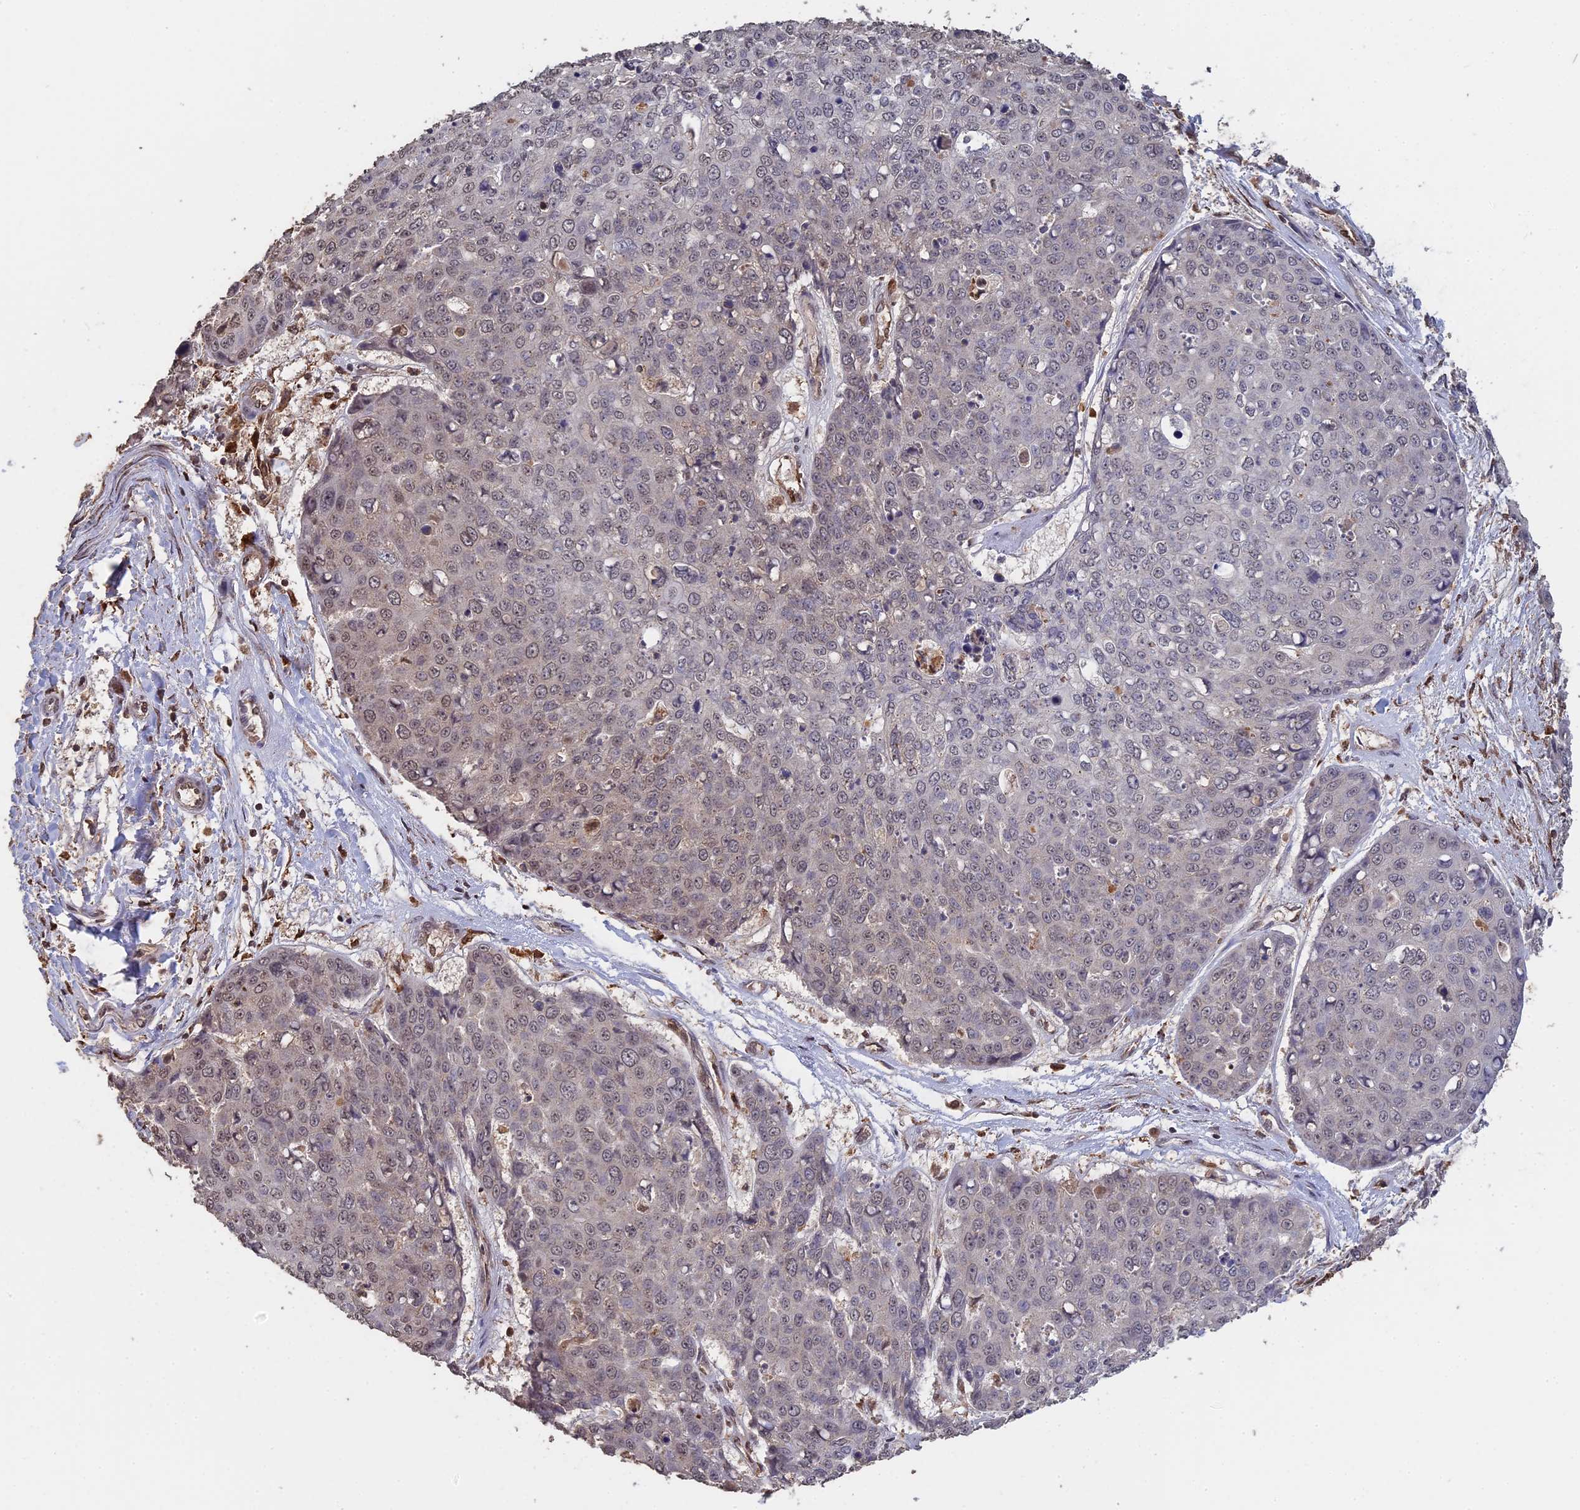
{"staining": {"intensity": "weak", "quantity": "<25%", "location": "nuclear"}, "tissue": "skin cancer", "cell_type": "Tumor cells", "image_type": "cancer", "snomed": [{"axis": "morphology", "description": "Squamous cell carcinoma, NOS"}, {"axis": "topography", "description": "Skin"}], "caption": "High magnification brightfield microscopy of skin cancer (squamous cell carcinoma) stained with DAB (3,3'-diaminobenzidine) (brown) and counterstained with hematoxylin (blue): tumor cells show no significant staining.", "gene": "FAM210B", "patient": {"sex": "female", "age": 44}}